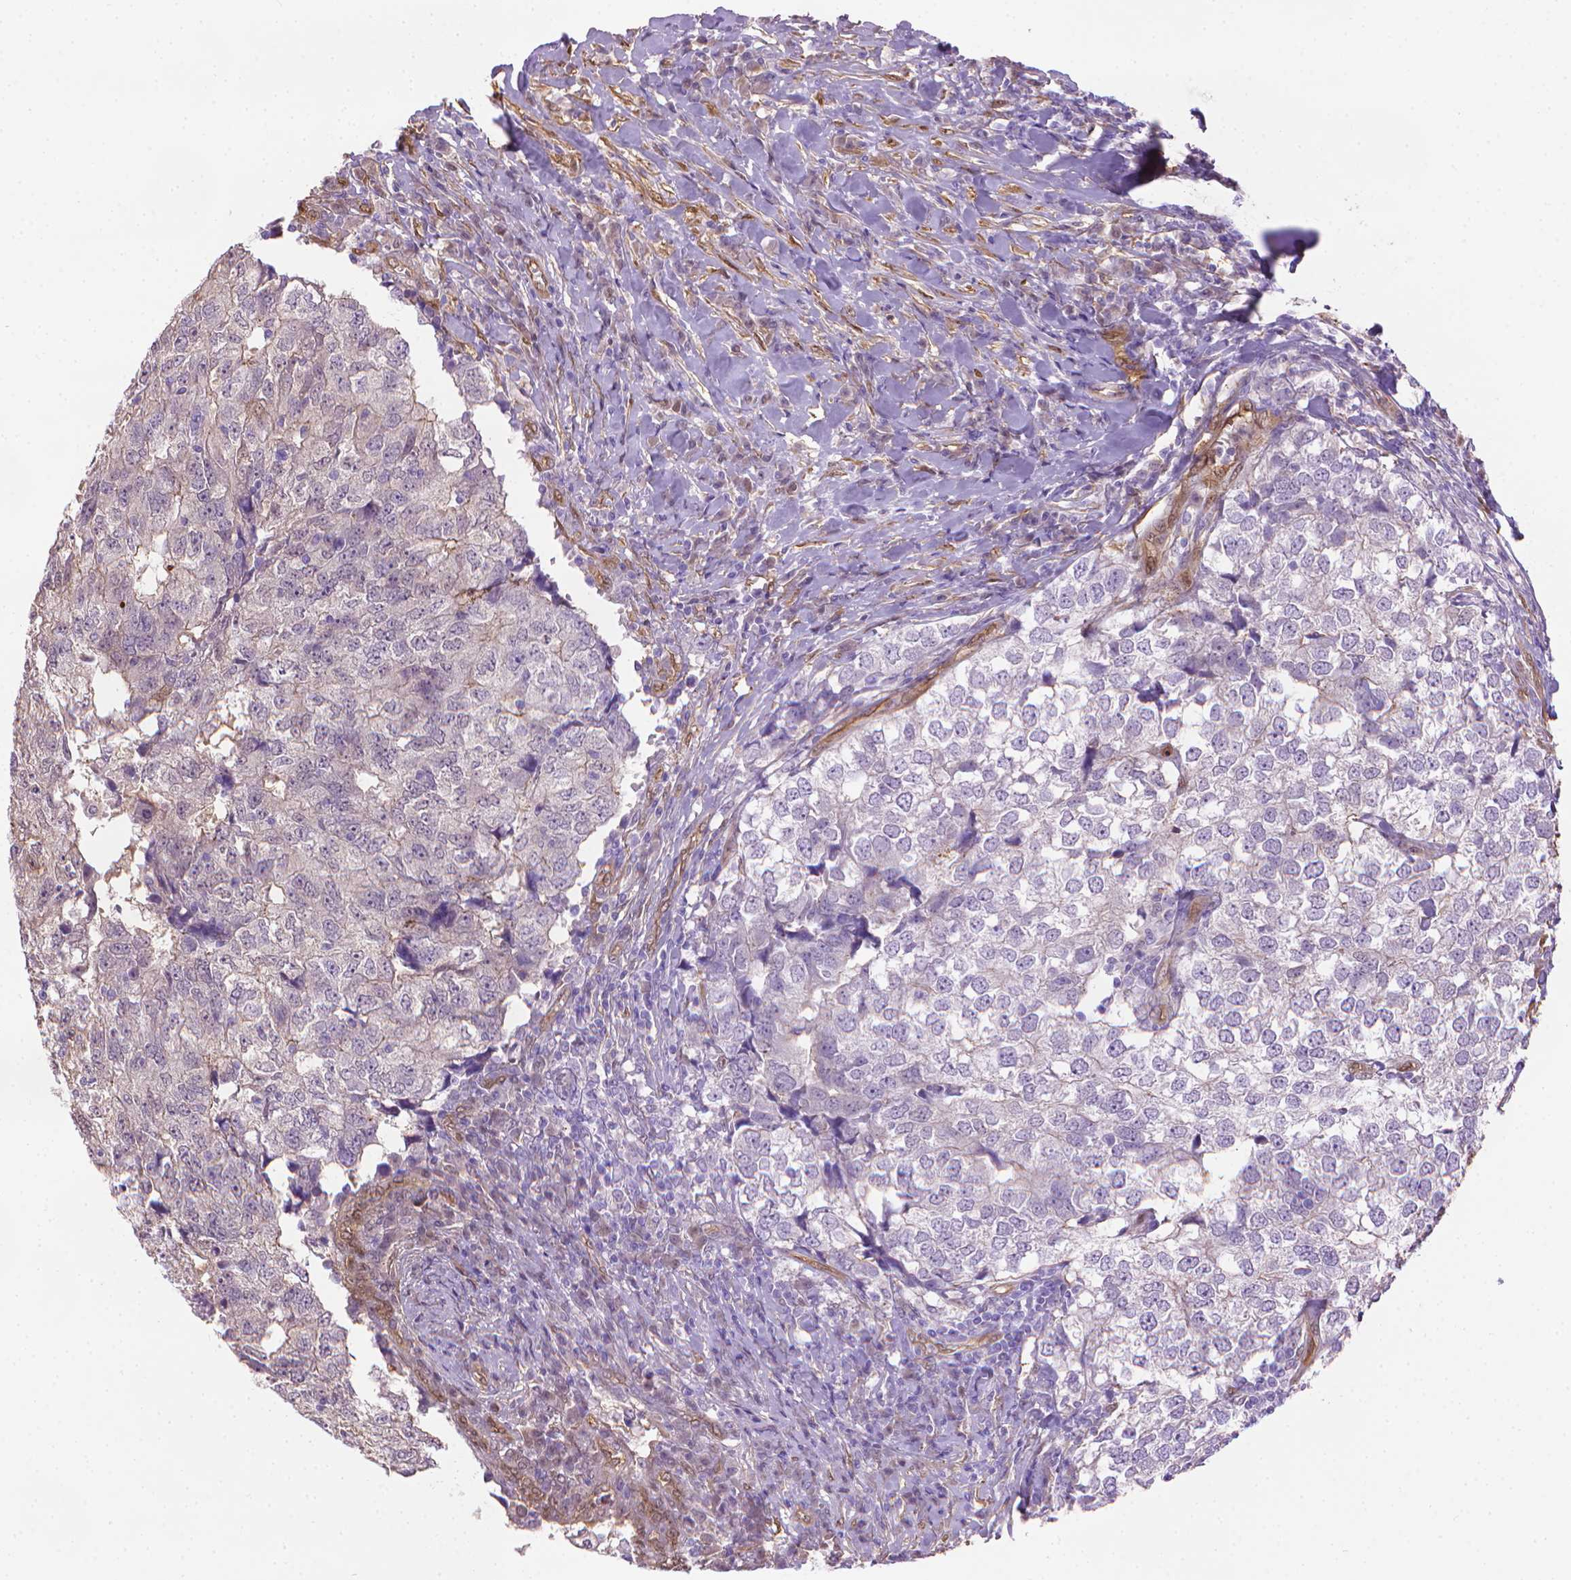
{"staining": {"intensity": "negative", "quantity": "none", "location": "none"}, "tissue": "breast cancer", "cell_type": "Tumor cells", "image_type": "cancer", "snomed": [{"axis": "morphology", "description": "Duct carcinoma"}, {"axis": "topography", "description": "Breast"}], "caption": "This micrograph is of breast cancer stained with immunohistochemistry to label a protein in brown with the nuclei are counter-stained blue. There is no positivity in tumor cells. (Stains: DAB (3,3'-diaminobenzidine) immunohistochemistry (IHC) with hematoxylin counter stain, Microscopy: brightfield microscopy at high magnification).", "gene": "CLIC4", "patient": {"sex": "female", "age": 30}}